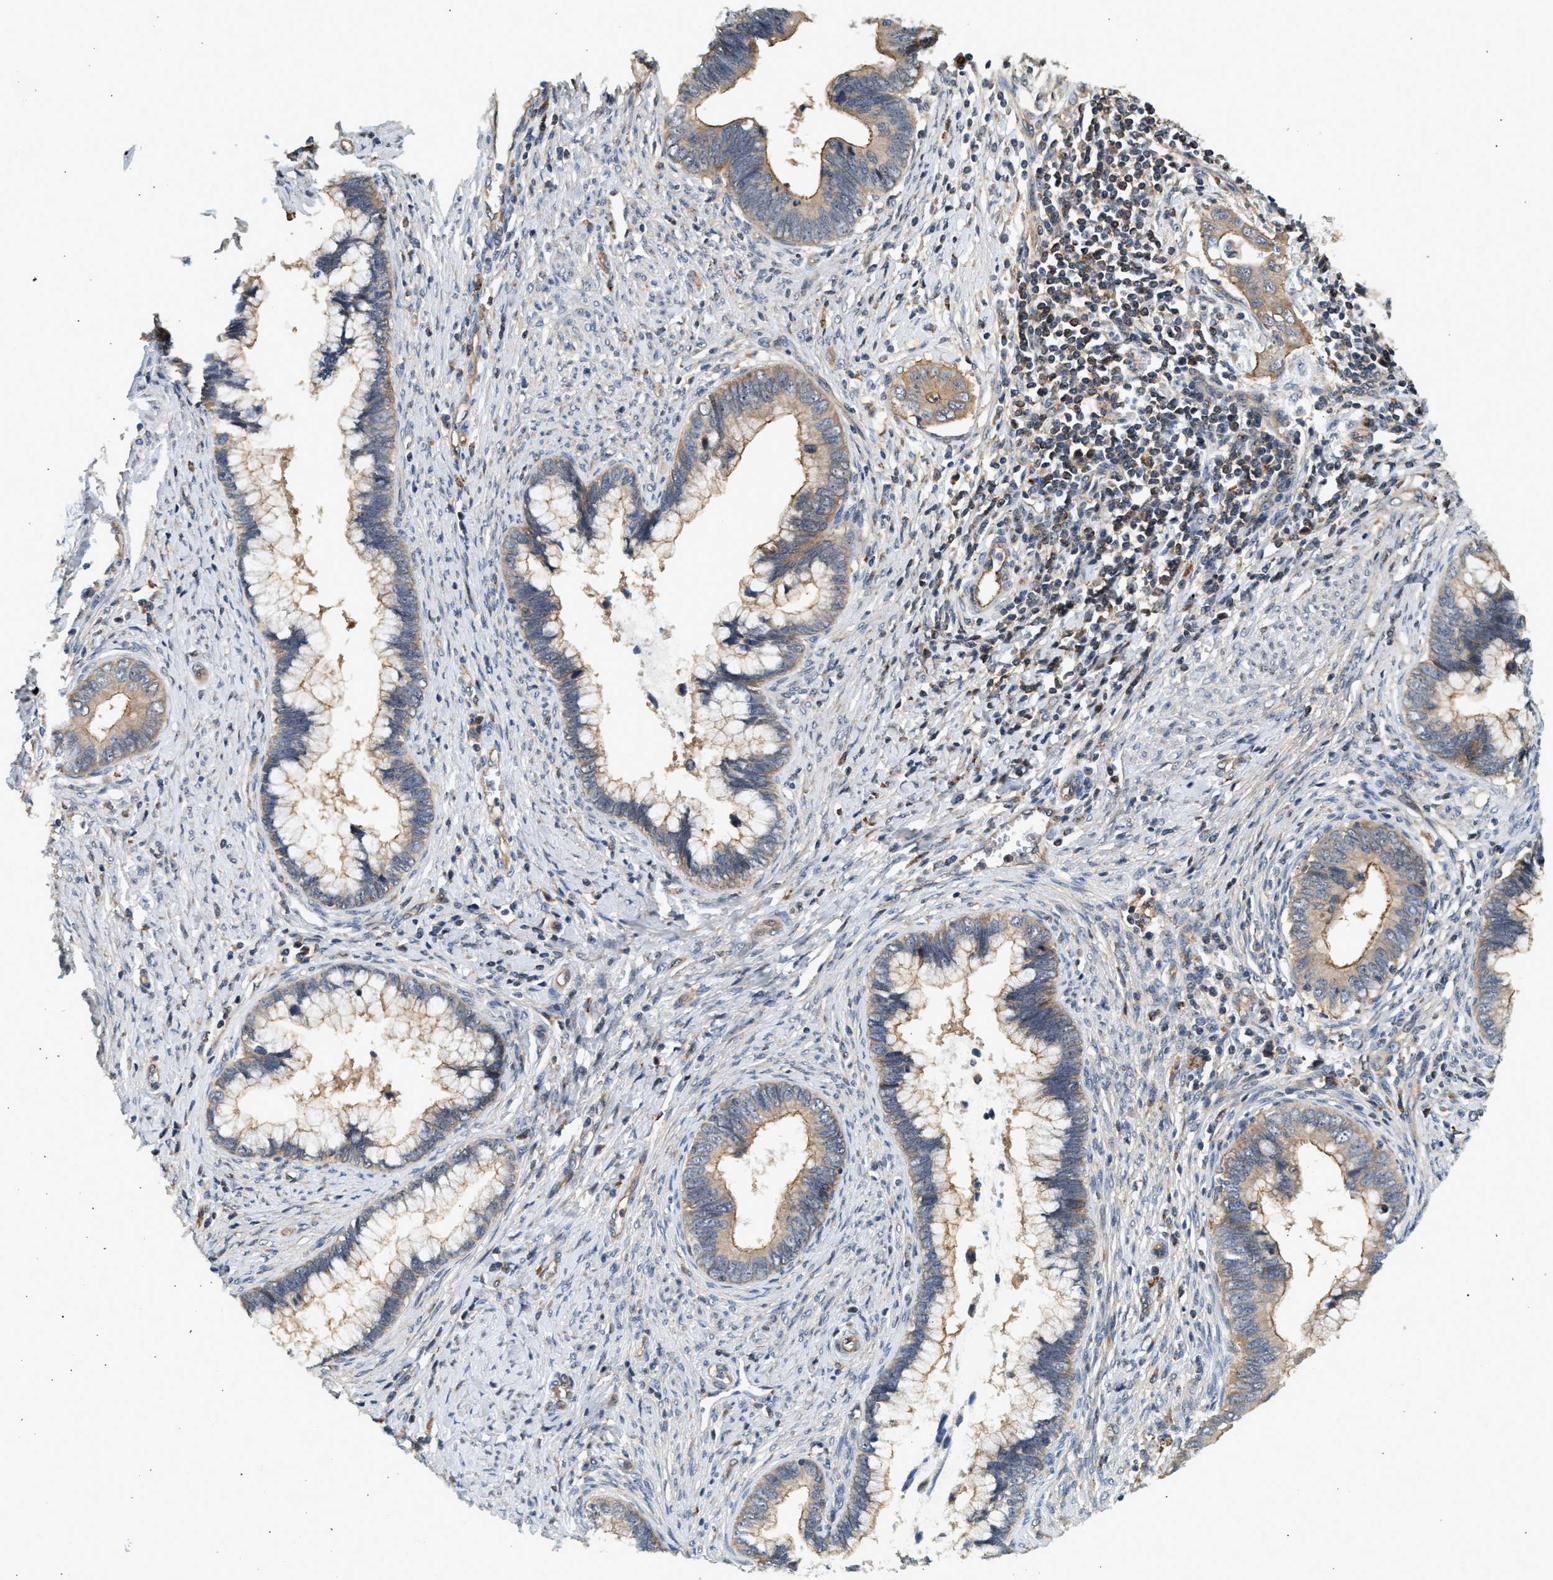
{"staining": {"intensity": "moderate", "quantity": "25%-75%", "location": "cytoplasmic/membranous"}, "tissue": "cervical cancer", "cell_type": "Tumor cells", "image_type": "cancer", "snomed": [{"axis": "morphology", "description": "Adenocarcinoma, NOS"}, {"axis": "topography", "description": "Cervix"}], "caption": "There is medium levels of moderate cytoplasmic/membranous expression in tumor cells of cervical adenocarcinoma, as demonstrated by immunohistochemical staining (brown color).", "gene": "DUSP14", "patient": {"sex": "female", "age": 44}}